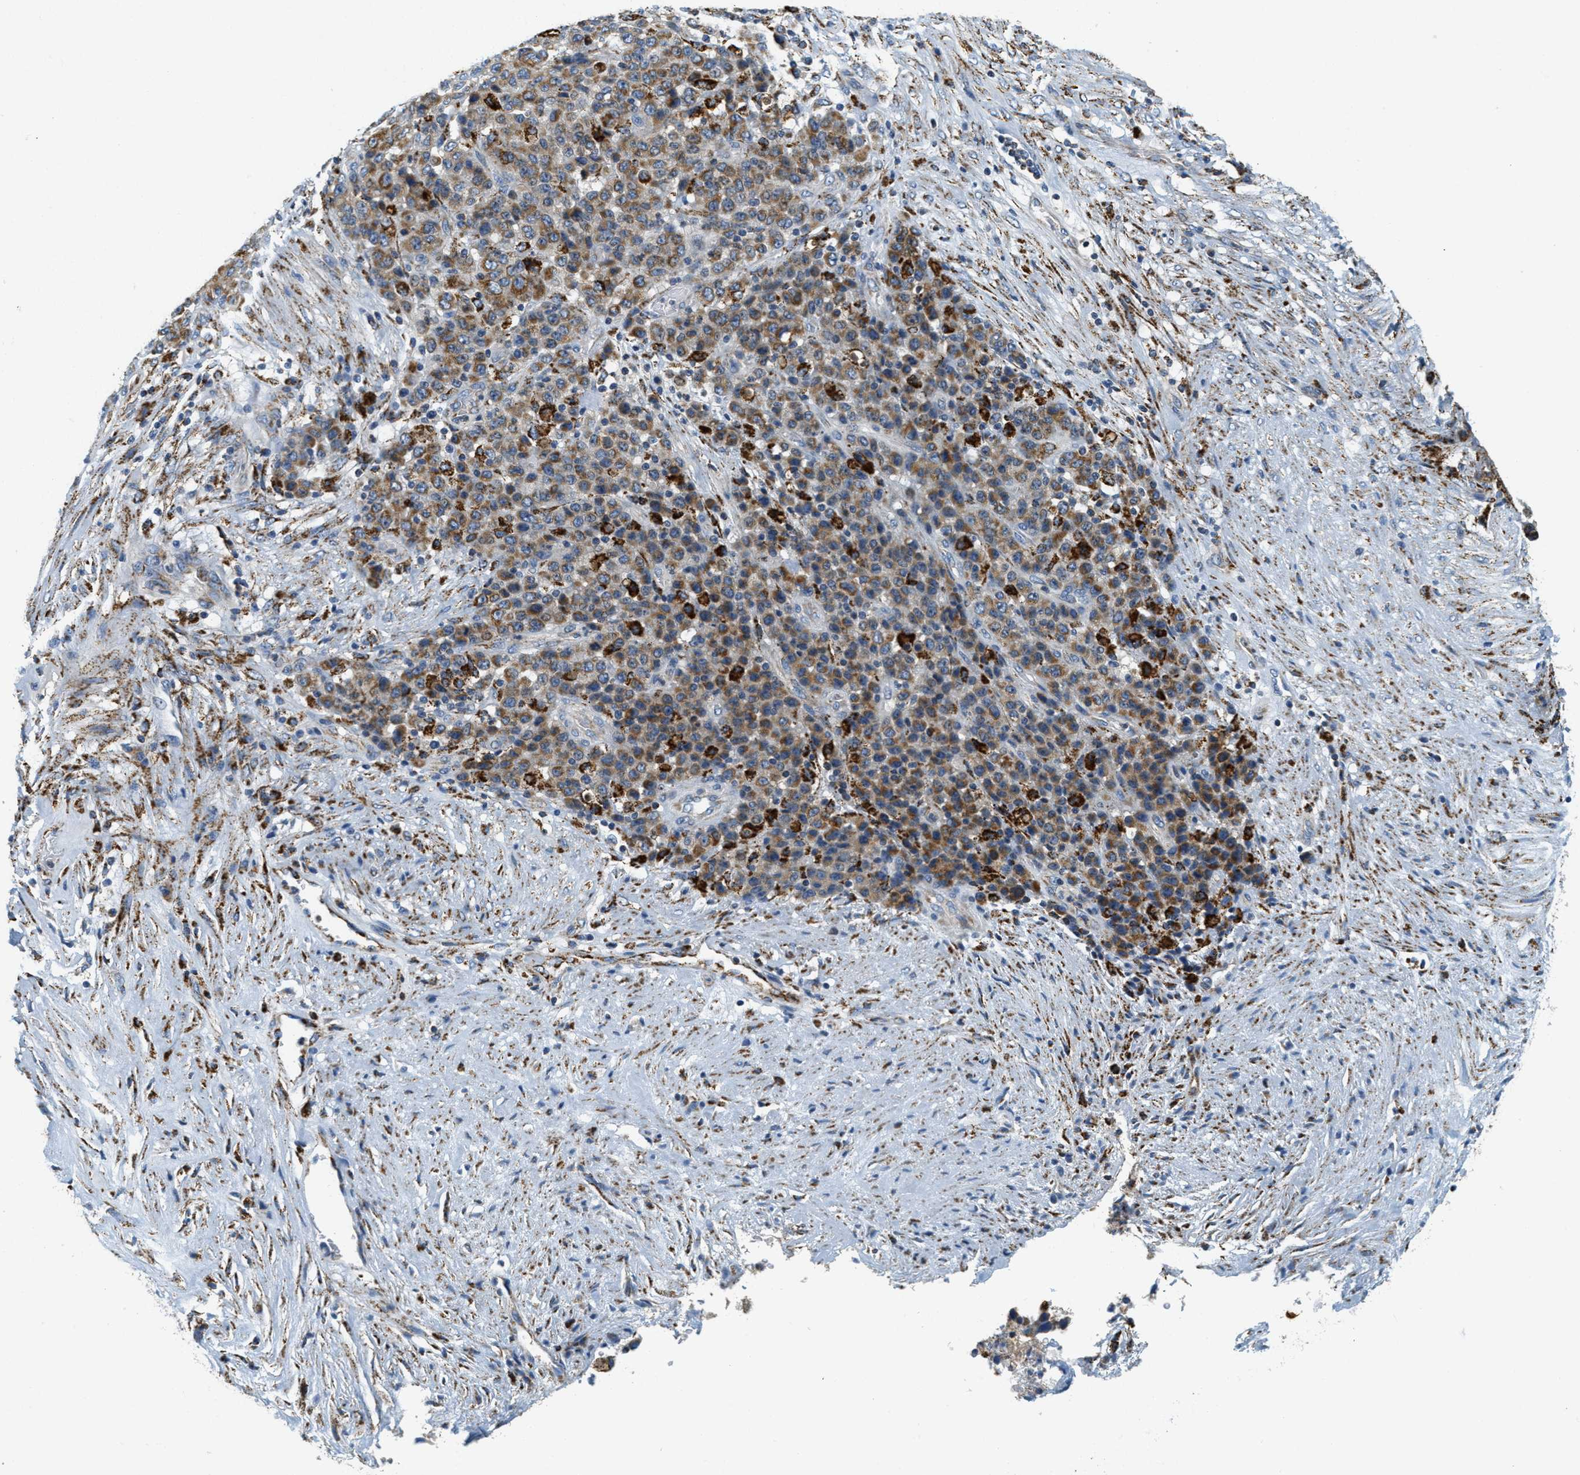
{"staining": {"intensity": "strong", "quantity": ">75%", "location": "cytoplasmic/membranous"}, "tissue": "stomach cancer", "cell_type": "Tumor cells", "image_type": "cancer", "snomed": [{"axis": "morphology", "description": "Adenocarcinoma, NOS"}, {"axis": "topography", "description": "Stomach"}], "caption": "Stomach cancer stained for a protein exhibits strong cytoplasmic/membranous positivity in tumor cells.", "gene": "HLCS", "patient": {"sex": "female", "age": 73}}